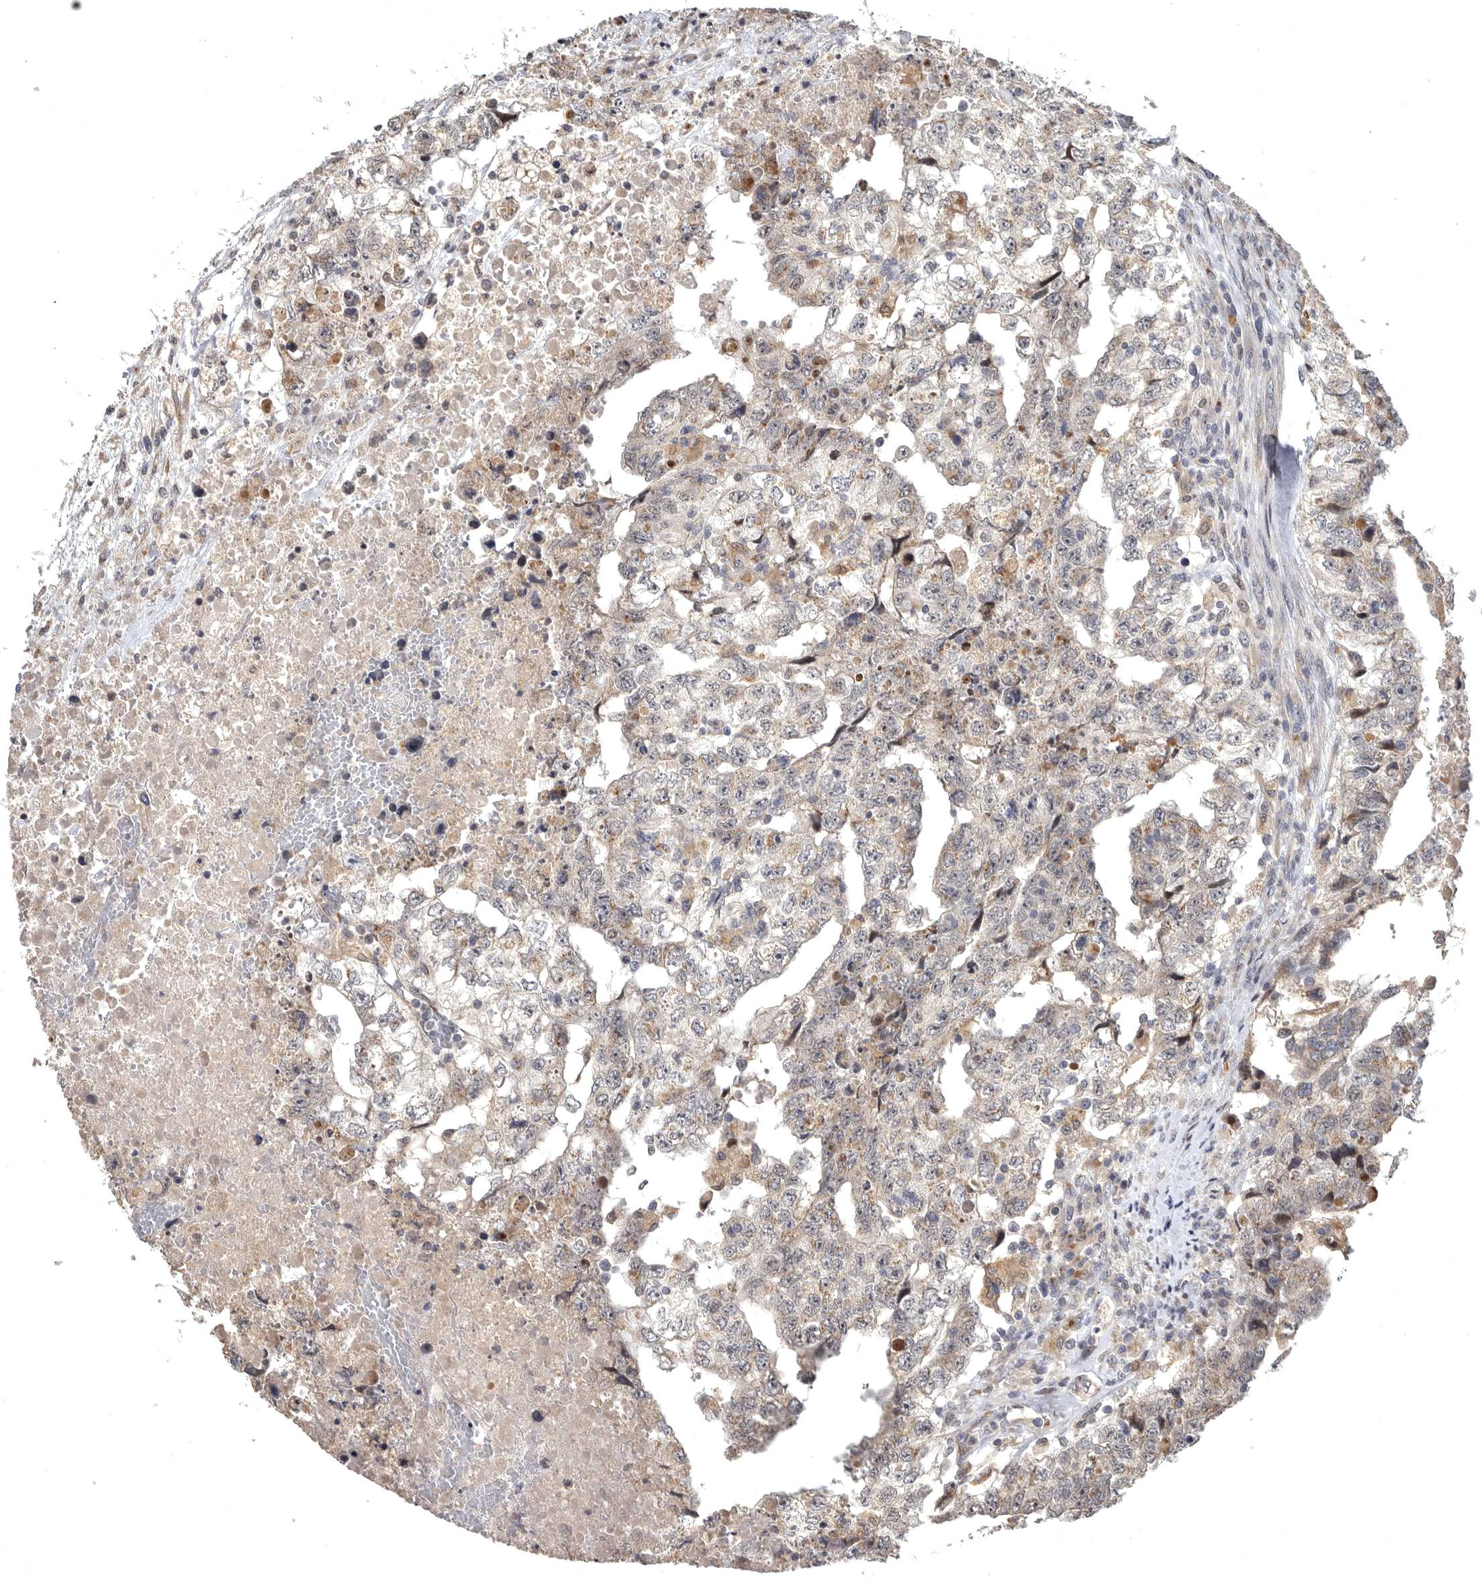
{"staining": {"intensity": "weak", "quantity": "<25%", "location": "cytoplasmic/membranous"}, "tissue": "testis cancer", "cell_type": "Tumor cells", "image_type": "cancer", "snomed": [{"axis": "morphology", "description": "Carcinoma, Embryonal, NOS"}, {"axis": "topography", "description": "Testis"}], "caption": "This is a histopathology image of immunohistochemistry staining of testis cancer (embryonal carcinoma), which shows no positivity in tumor cells.", "gene": "MAN2A1", "patient": {"sex": "male", "age": 36}}